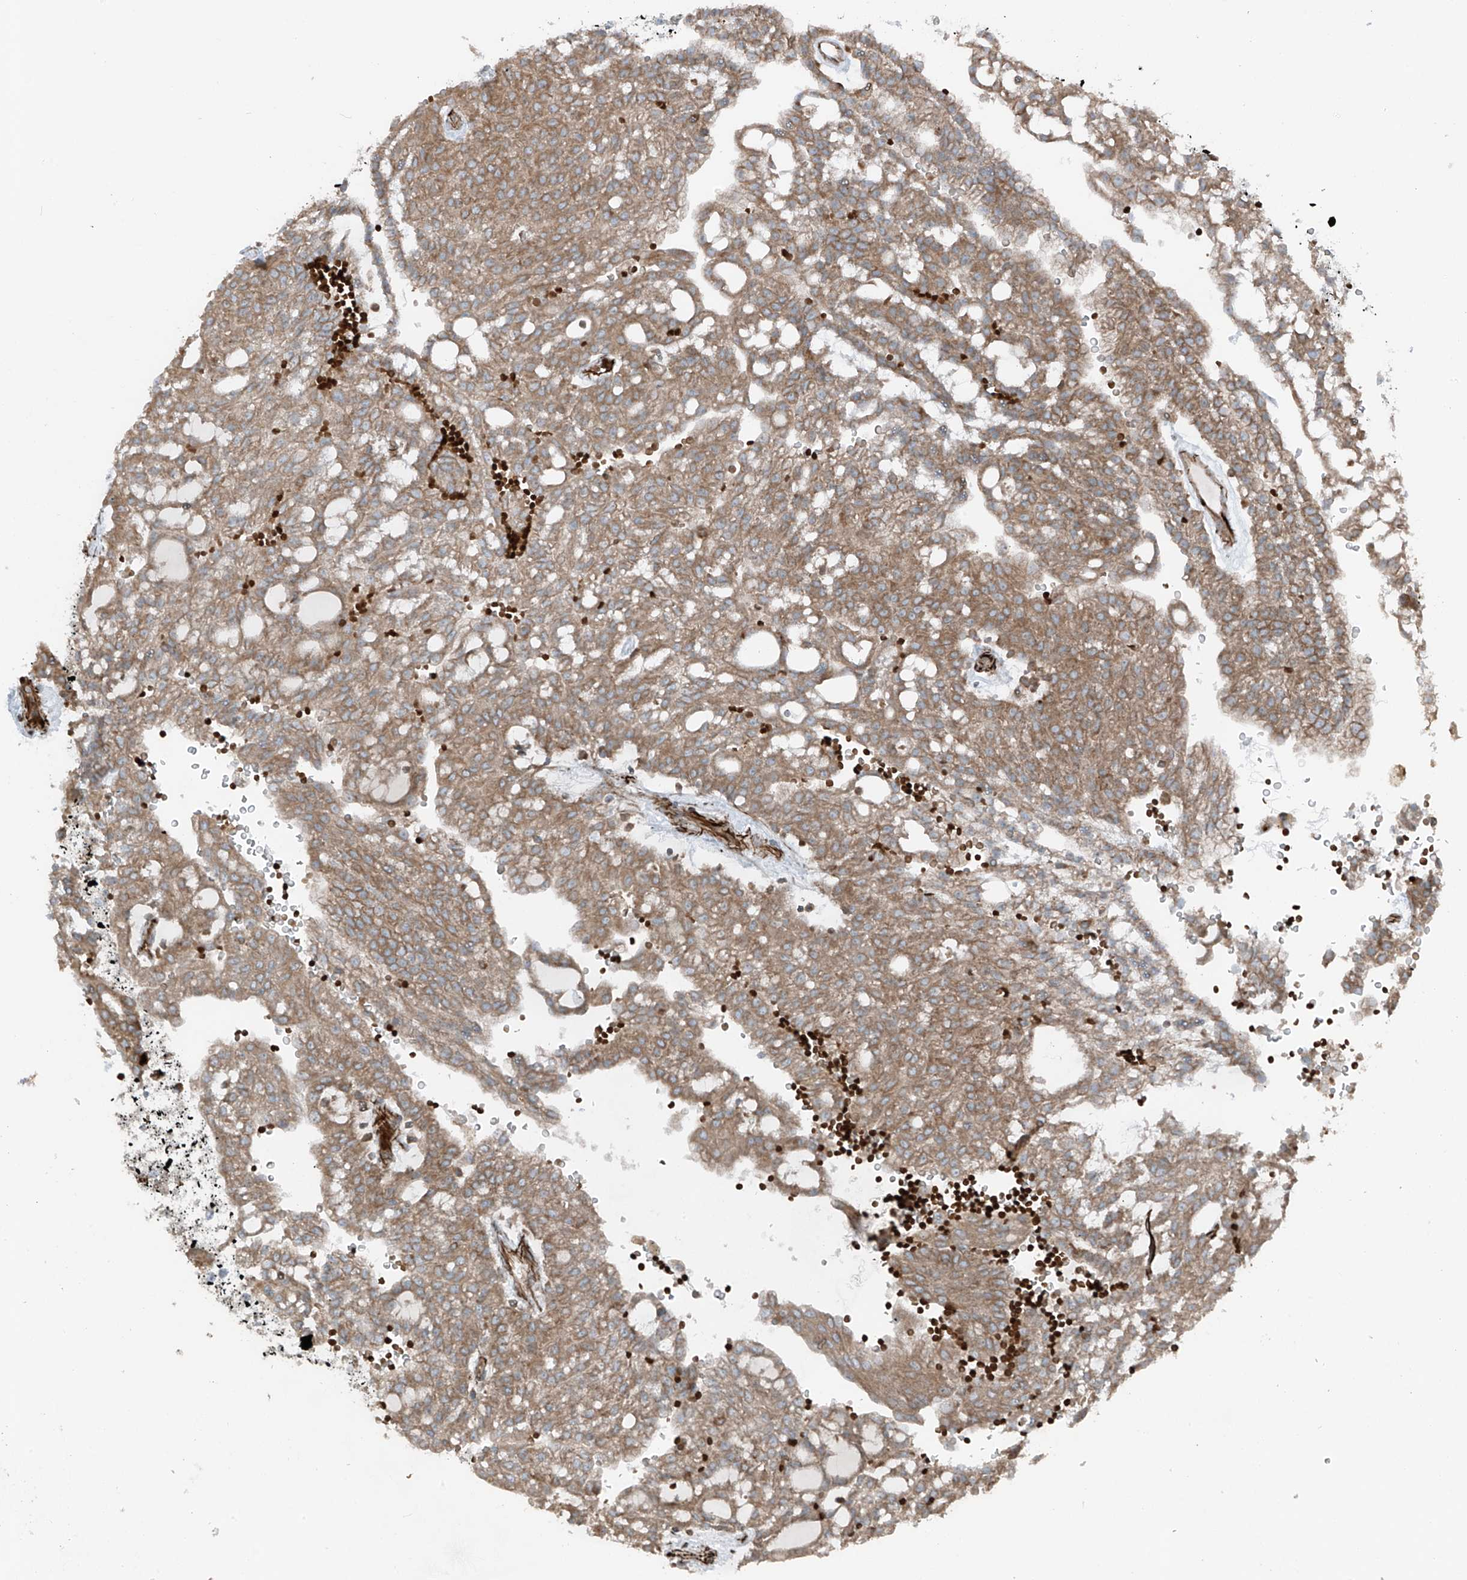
{"staining": {"intensity": "moderate", "quantity": ">75%", "location": "cytoplasmic/membranous"}, "tissue": "renal cancer", "cell_type": "Tumor cells", "image_type": "cancer", "snomed": [{"axis": "morphology", "description": "Adenocarcinoma, NOS"}, {"axis": "topography", "description": "Kidney"}], "caption": "Human renal adenocarcinoma stained for a protein (brown) shows moderate cytoplasmic/membranous positive expression in approximately >75% of tumor cells.", "gene": "ERLEC1", "patient": {"sex": "male", "age": 63}}